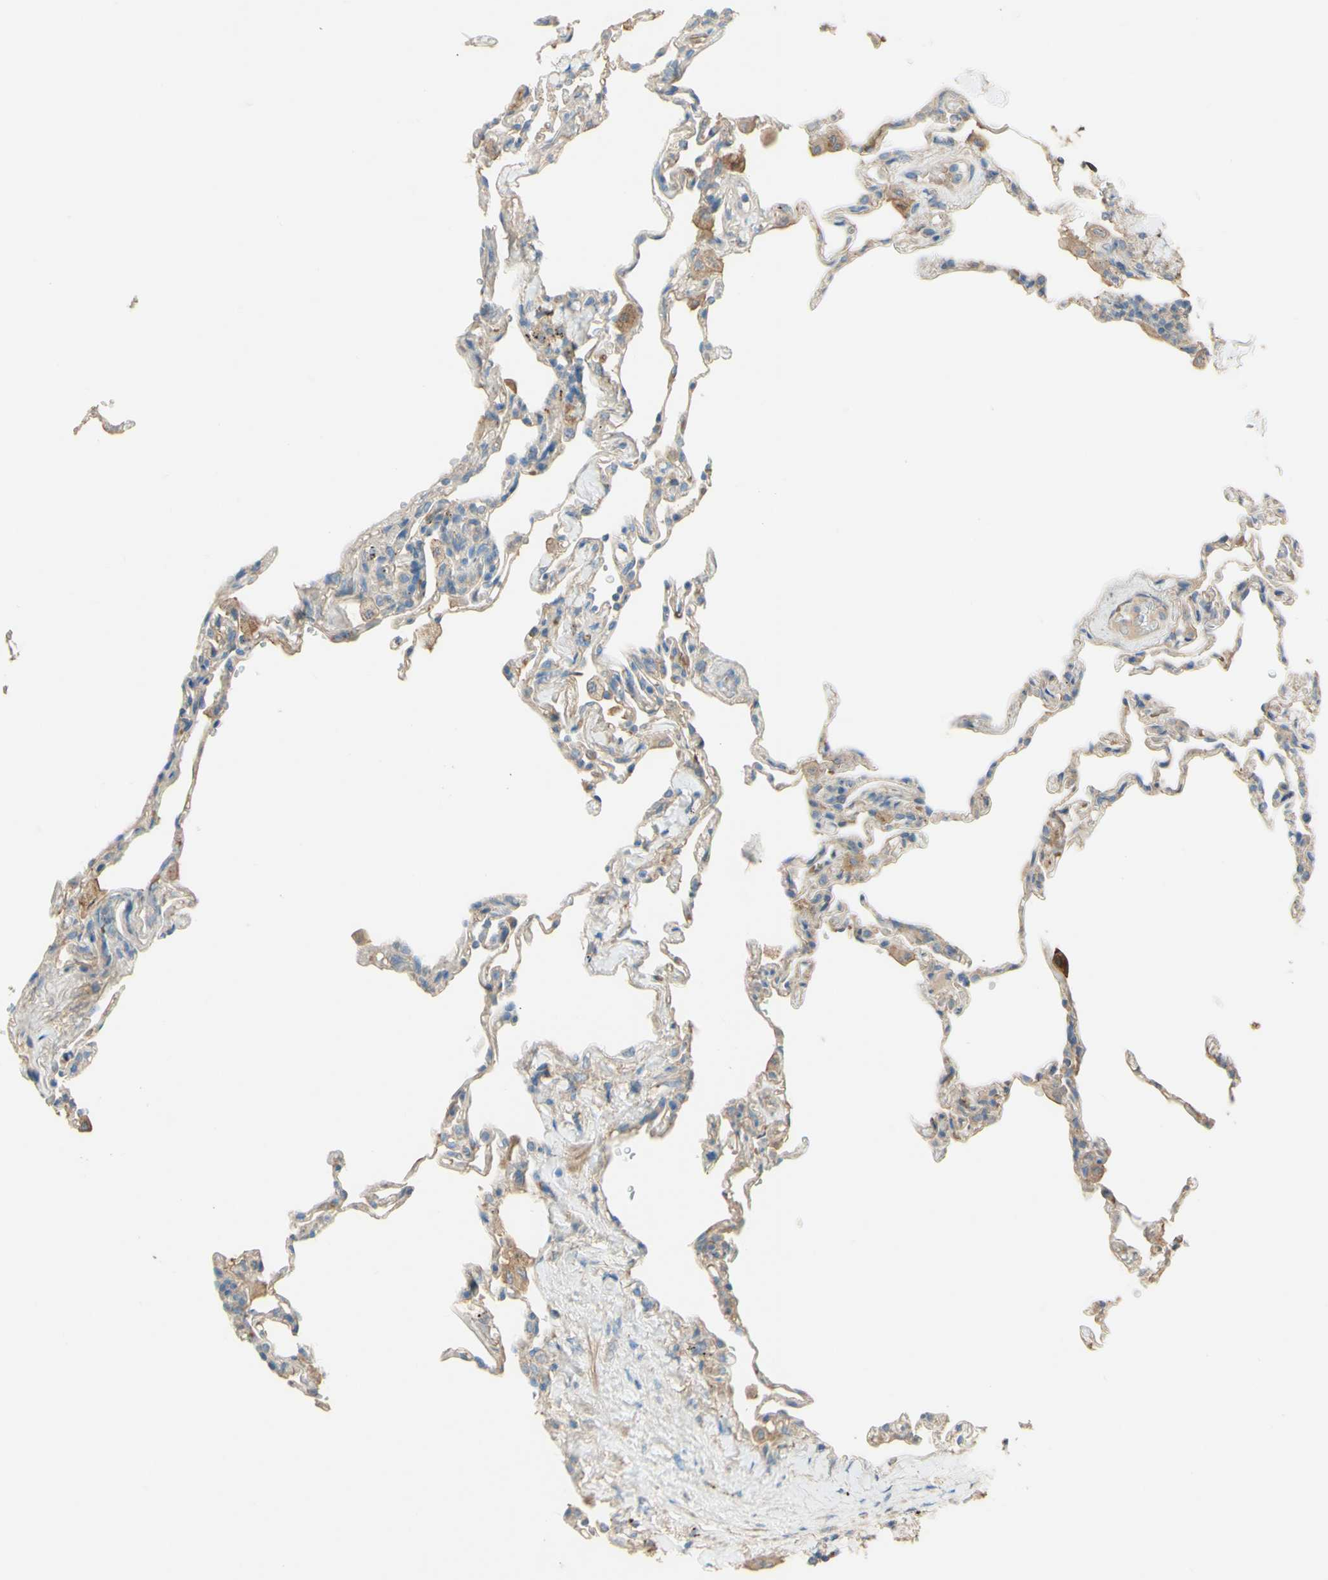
{"staining": {"intensity": "moderate", "quantity": "25%-75%", "location": "cytoplasmic/membranous"}, "tissue": "lung", "cell_type": "Alveolar cells", "image_type": "normal", "snomed": [{"axis": "morphology", "description": "Normal tissue, NOS"}, {"axis": "topography", "description": "Lung"}], "caption": "Moderate cytoplasmic/membranous expression is identified in approximately 25%-75% of alveolar cells in benign lung. (brown staining indicates protein expression, while blue staining denotes nuclei).", "gene": "DKK3", "patient": {"sex": "male", "age": 59}}